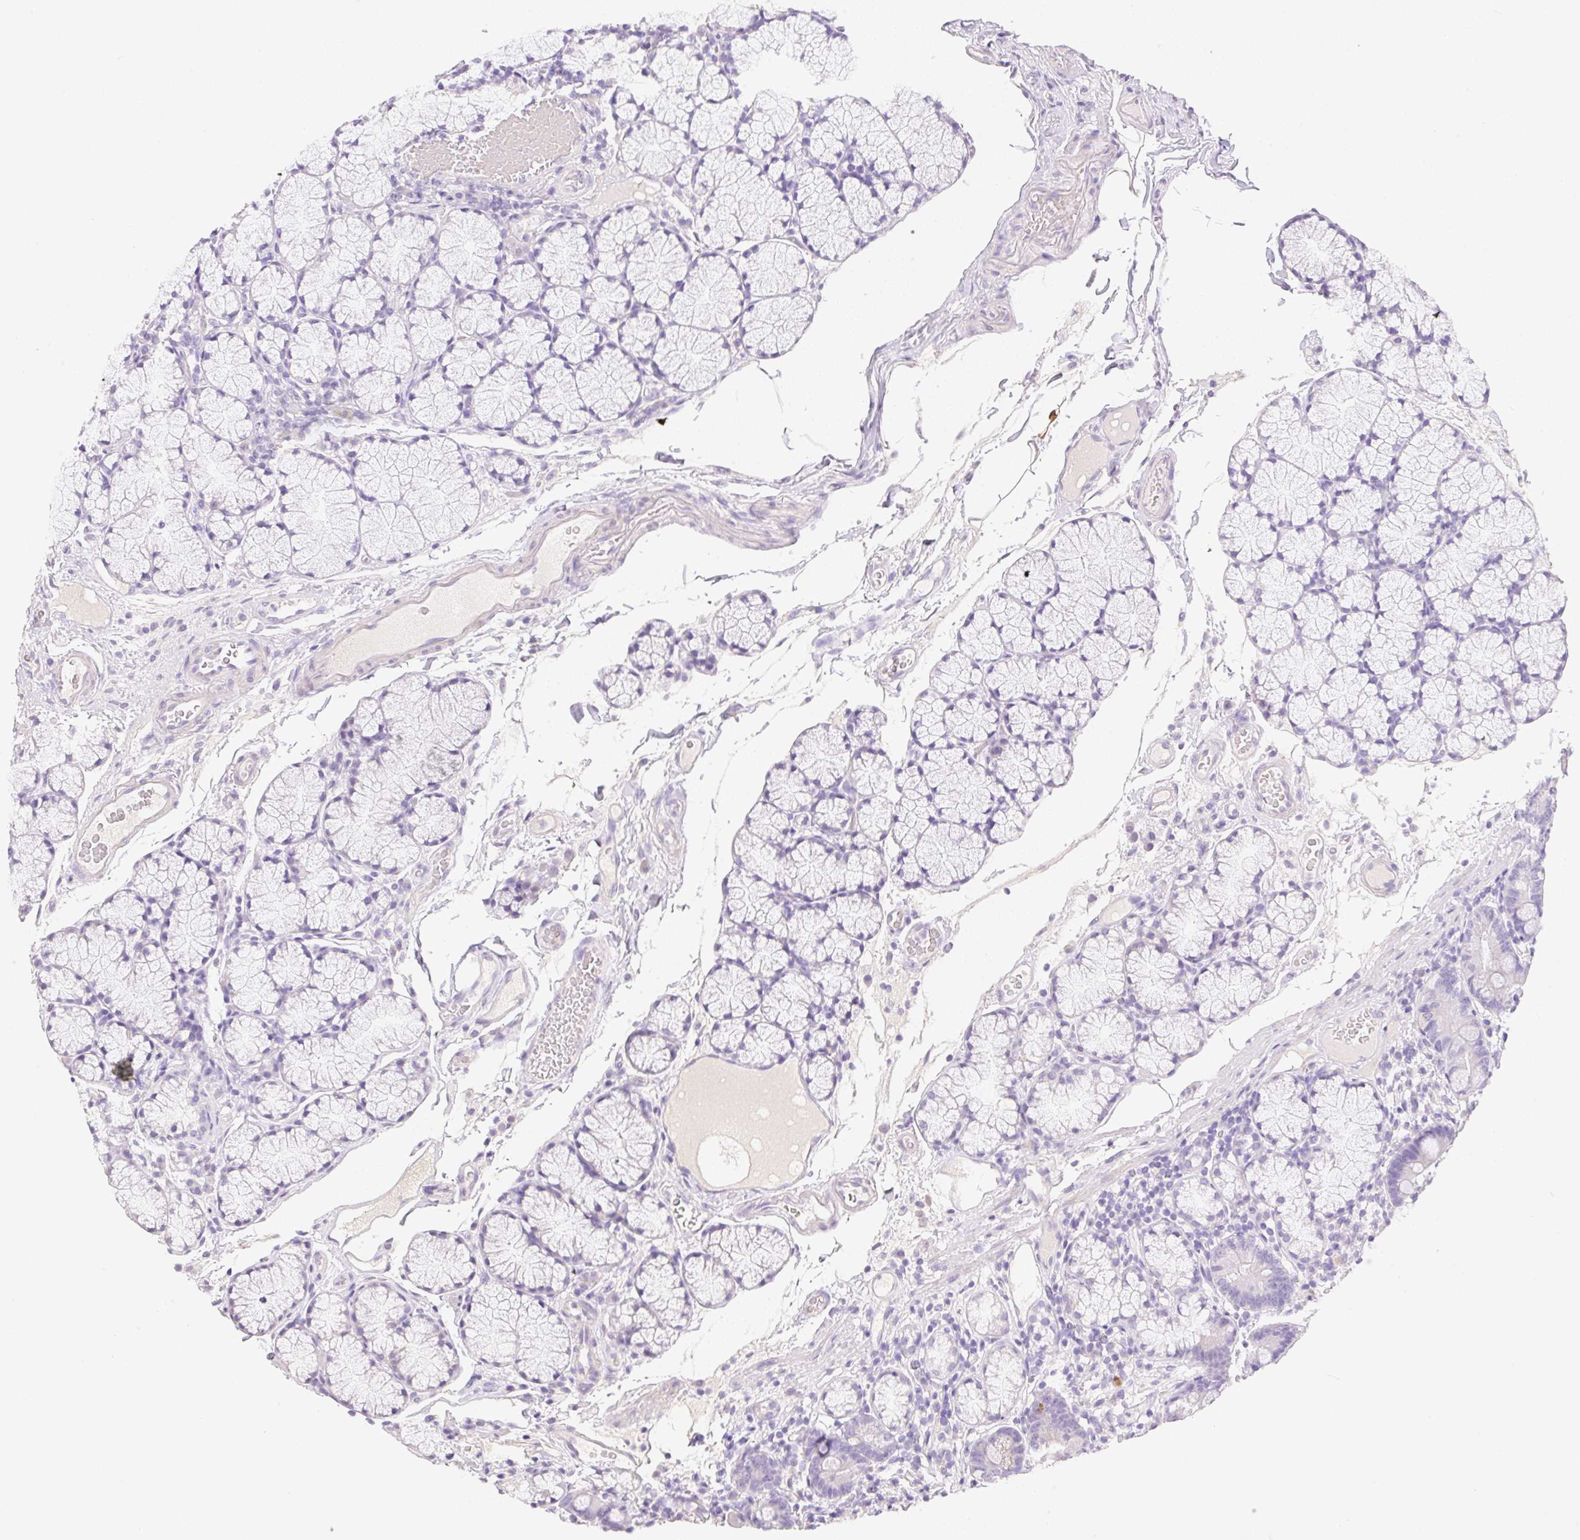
{"staining": {"intensity": "negative", "quantity": "none", "location": "none"}, "tissue": "duodenum", "cell_type": "Glandular cells", "image_type": "normal", "snomed": [{"axis": "morphology", "description": "Normal tissue, NOS"}, {"axis": "topography", "description": "Duodenum"}], "caption": "Human duodenum stained for a protein using immunohistochemistry demonstrates no expression in glandular cells.", "gene": "HCRTR2", "patient": {"sex": "female", "age": 67}}